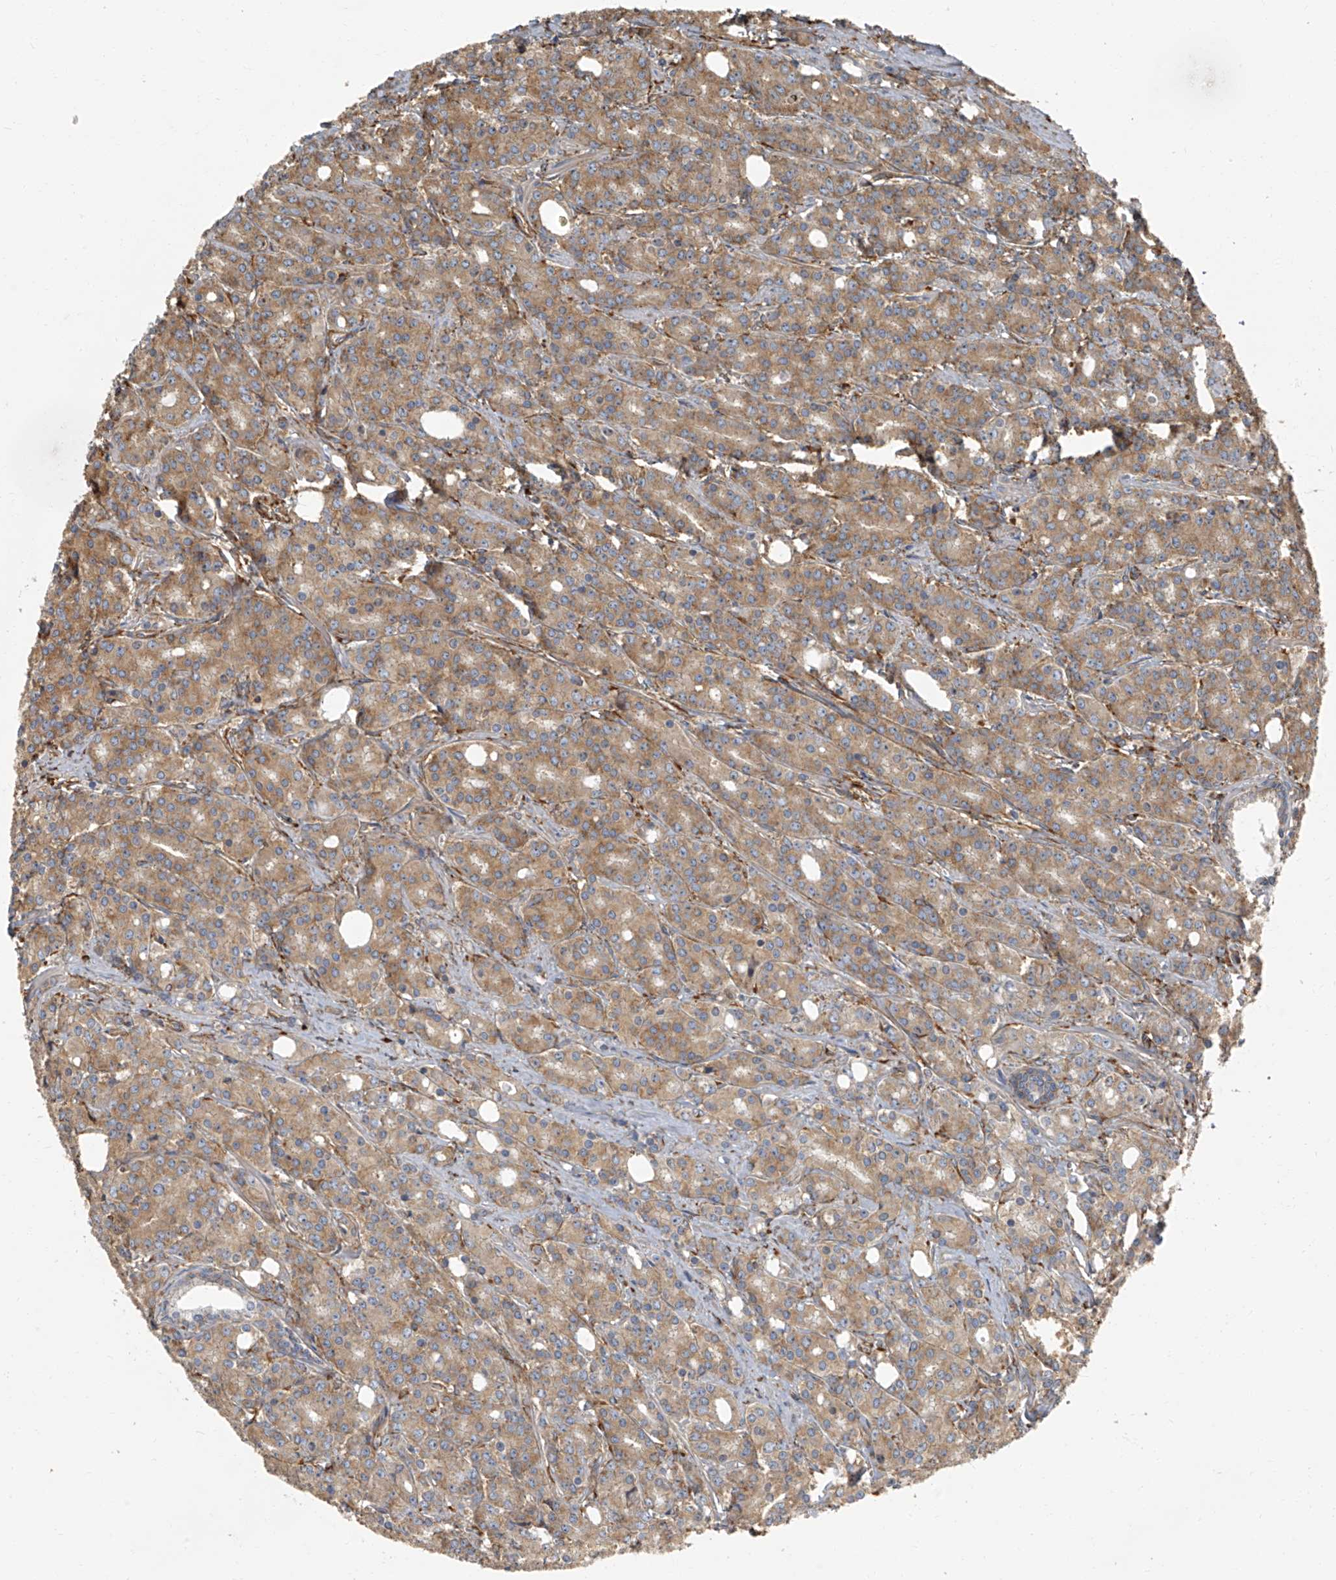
{"staining": {"intensity": "moderate", "quantity": ">75%", "location": "cytoplasmic/membranous"}, "tissue": "prostate cancer", "cell_type": "Tumor cells", "image_type": "cancer", "snomed": [{"axis": "morphology", "description": "Adenocarcinoma, High grade"}, {"axis": "topography", "description": "Prostate"}], "caption": "Protein expression by immunohistochemistry (IHC) displays moderate cytoplasmic/membranous staining in approximately >75% of tumor cells in prostate cancer (adenocarcinoma (high-grade)).", "gene": "SEPTIN7", "patient": {"sex": "male", "age": 62}}